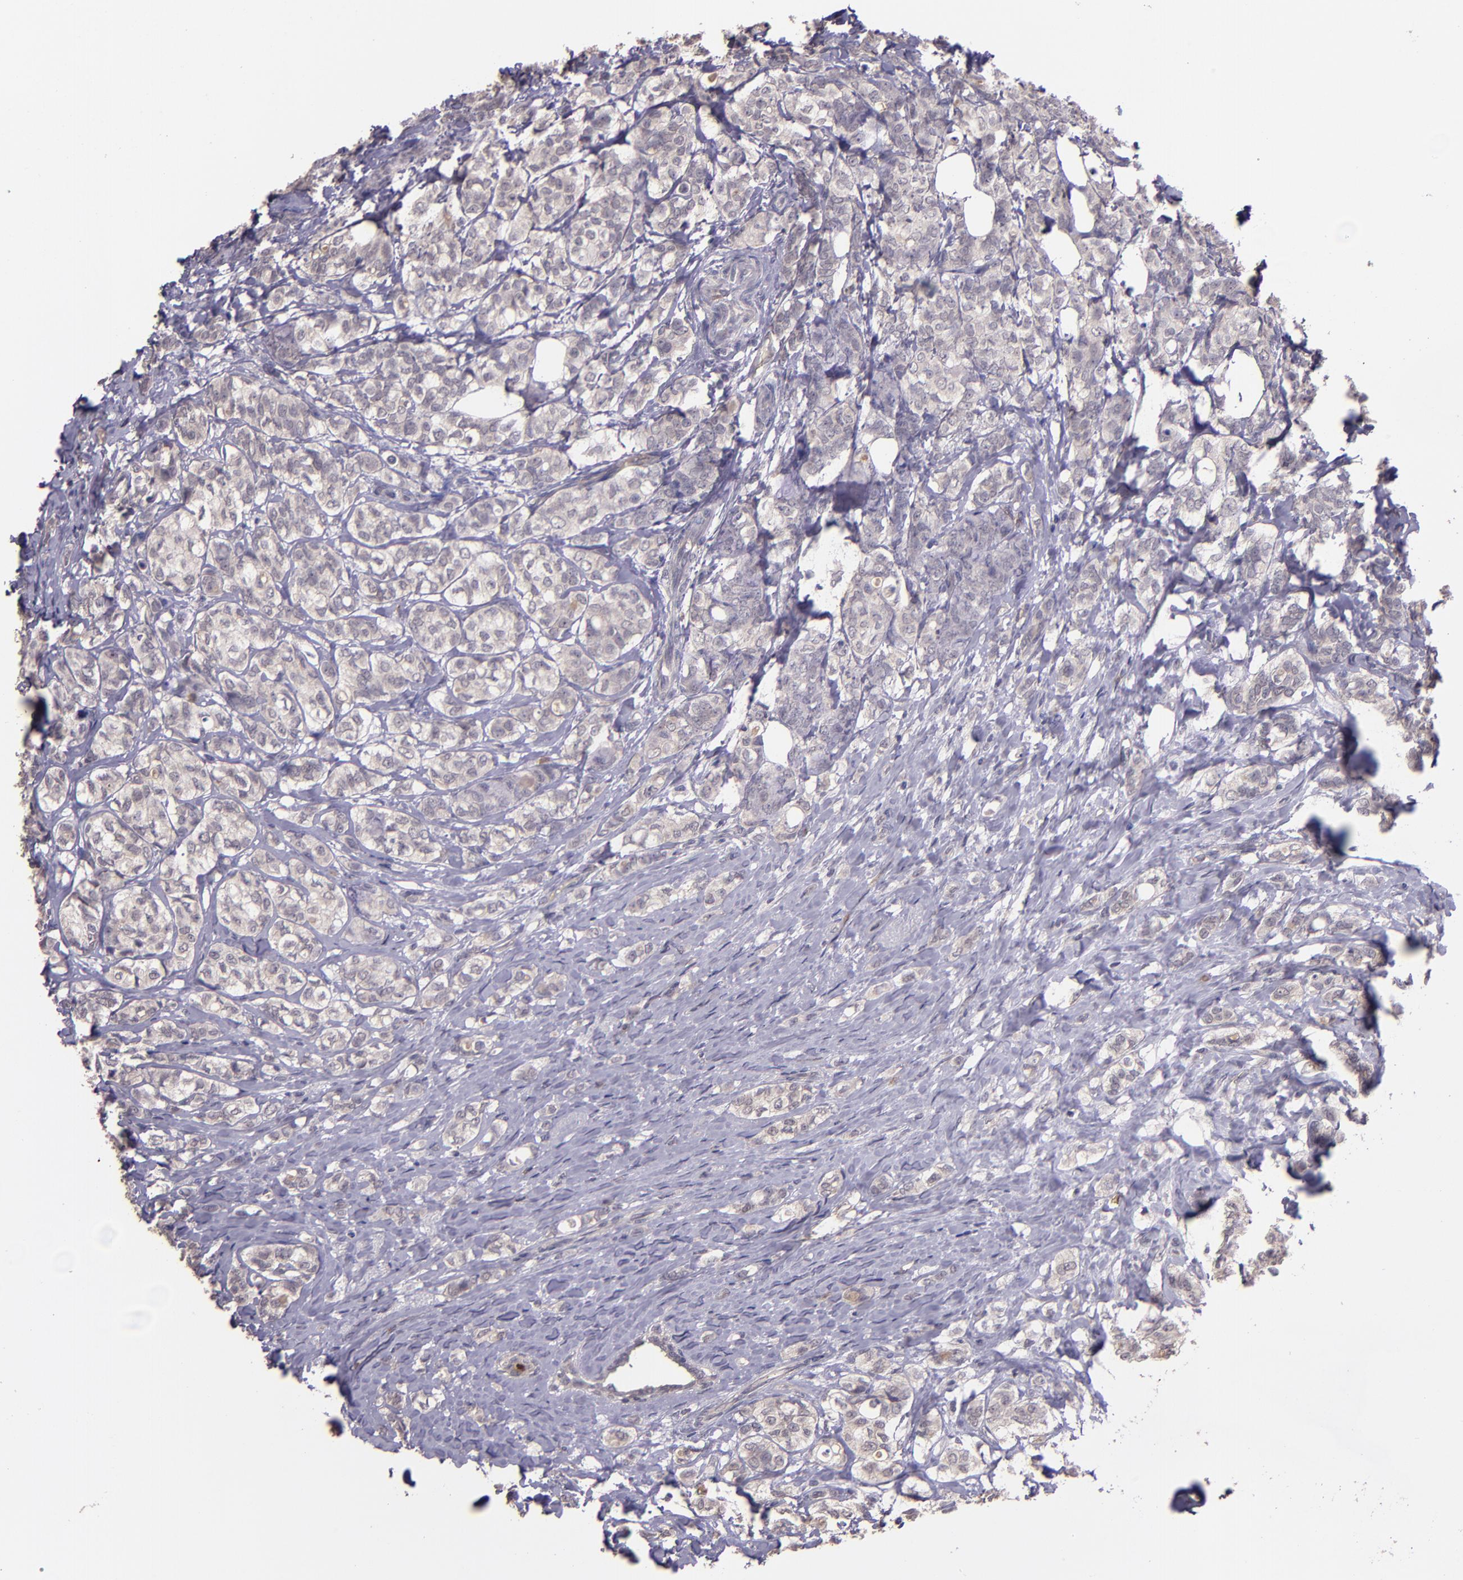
{"staining": {"intensity": "weak", "quantity": ">75%", "location": "cytoplasmic/membranous"}, "tissue": "breast cancer", "cell_type": "Tumor cells", "image_type": "cancer", "snomed": [{"axis": "morphology", "description": "Lobular carcinoma"}, {"axis": "topography", "description": "Breast"}], "caption": "Human breast cancer (lobular carcinoma) stained for a protein (brown) displays weak cytoplasmic/membranous positive expression in approximately >75% of tumor cells.", "gene": "TAF7L", "patient": {"sex": "female", "age": 60}}